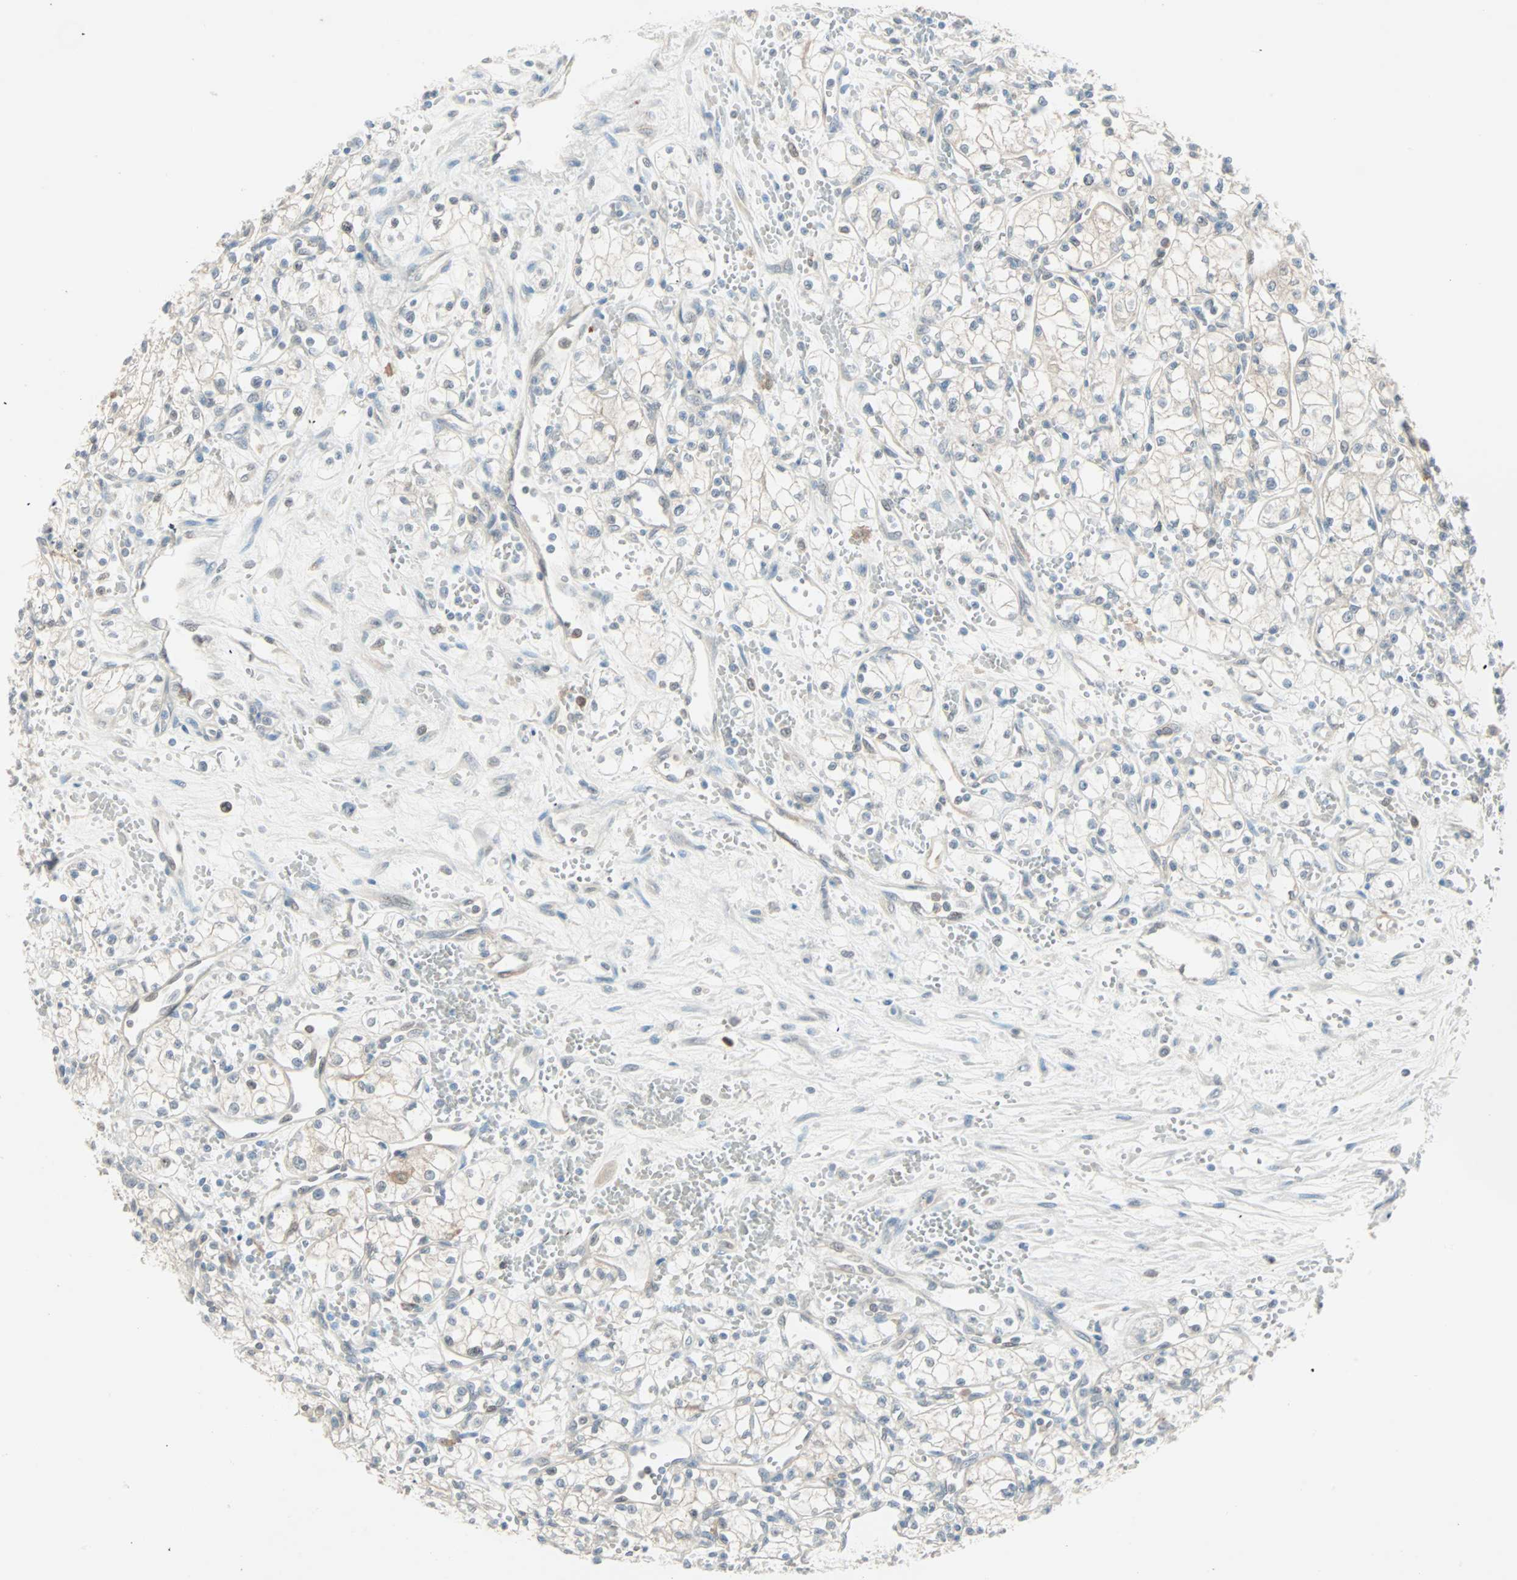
{"staining": {"intensity": "weak", "quantity": "<25%", "location": "cytoplasmic/membranous"}, "tissue": "renal cancer", "cell_type": "Tumor cells", "image_type": "cancer", "snomed": [{"axis": "morphology", "description": "Normal tissue, NOS"}, {"axis": "morphology", "description": "Adenocarcinoma, NOS"}, {"axis": "topography", "description": "Kidney"}], "caption": "Renal adenocarcinoma stained for a protein using IHC displays no expression tumor cells.", "gene": "SMIM8", "patient": {"sex": "male", "age": 59}}